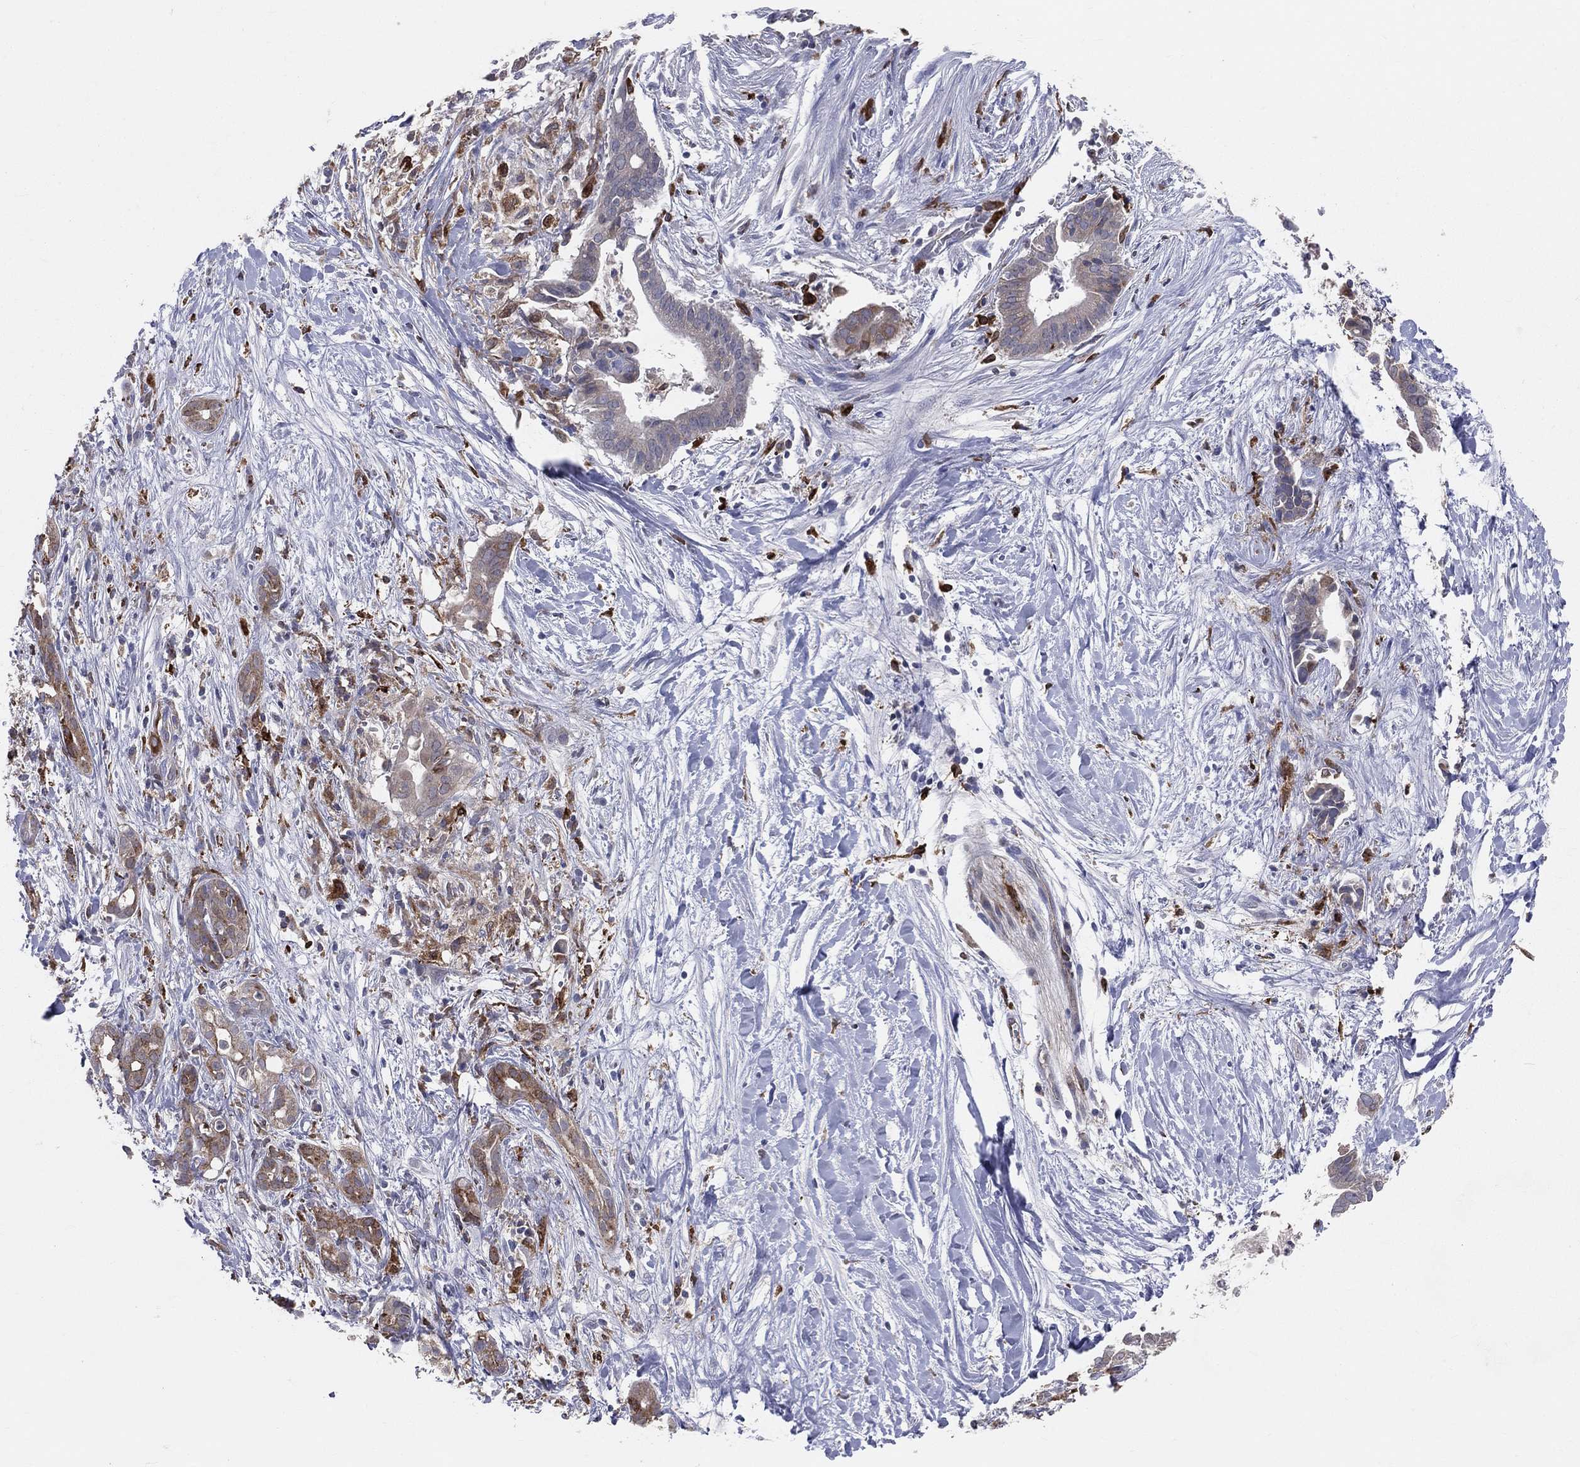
{"staining": {"intensity": "moderate", "quantity": "<25%", "location": "cytoplasmic/membranous"}, "tissue": "pancreatic cancer", "cell_type": "Tumor cells", "image_type": "cancer", "snomed": [{"axis": "morphology", "description": "Adenocarcinoma, NOS"}, {"axis": "topography", "description": "Pancreas"}], "caption": "Human adenocarcinoma (pancreatic) stained for a protein (brown) reveals moderate cytoplasmic/membranous positive staining in about <25% of tumor cells.", "gene": "CD74", "patient": {"sex": "male", "age": 61}}